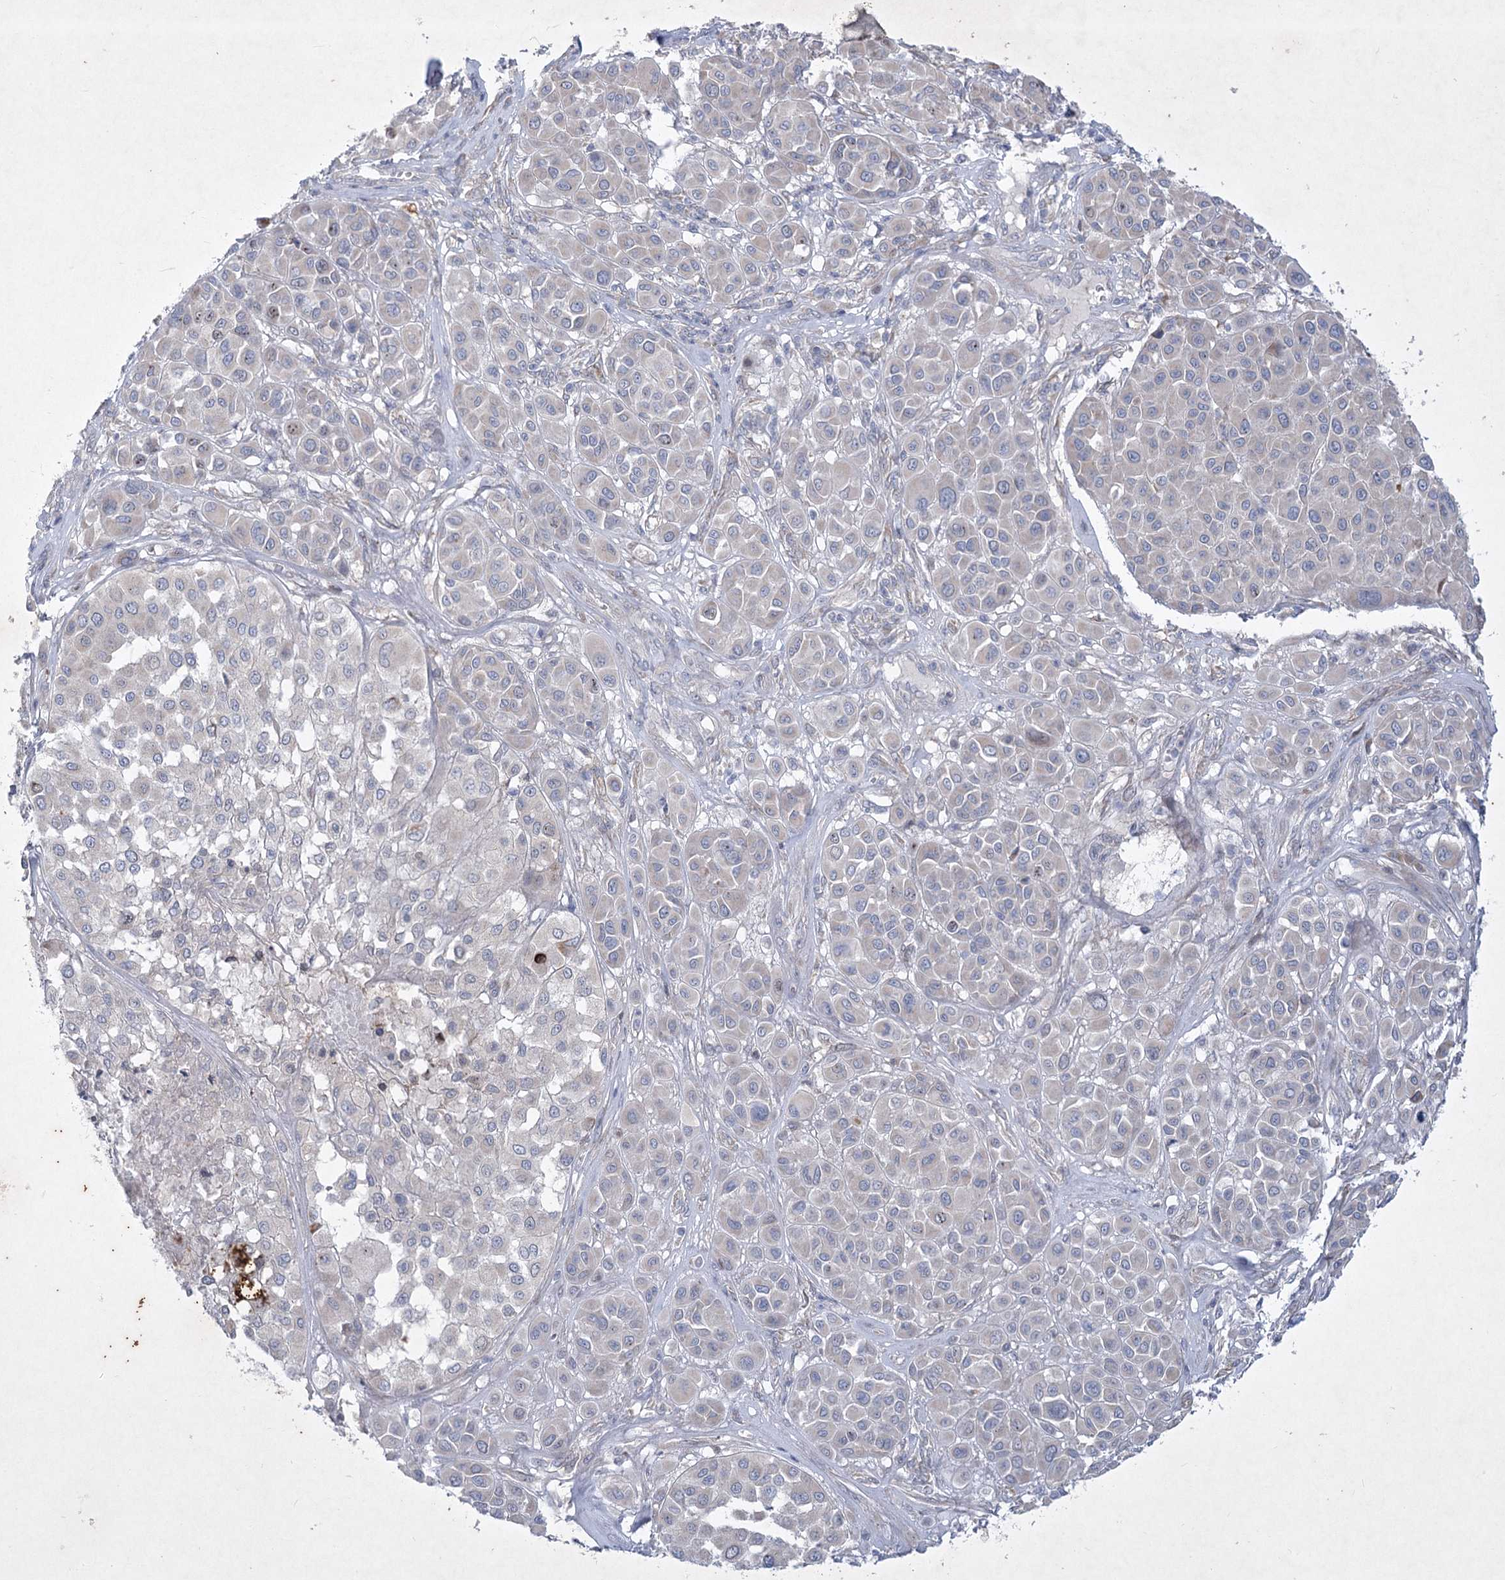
{"staining": {"intensity": "negative", "quantity": "none", "location": "none"}, "tissue": "melanoma", "cell_type": "Tumor cells", "image_type": "cancer", "snomed": [{"axis": "morphology", "description": "Malignant melanoma, Metastatic site"}, {"axis": "topography", "description": "Soft tissue"}], "caption": "Malignant melanoma (metastatic site) was stained to show a protein in brown. There is no significant staining in tumor cells.", "gene": "PLA2G12A", "patient": {"sex": "male", "age": 41}}